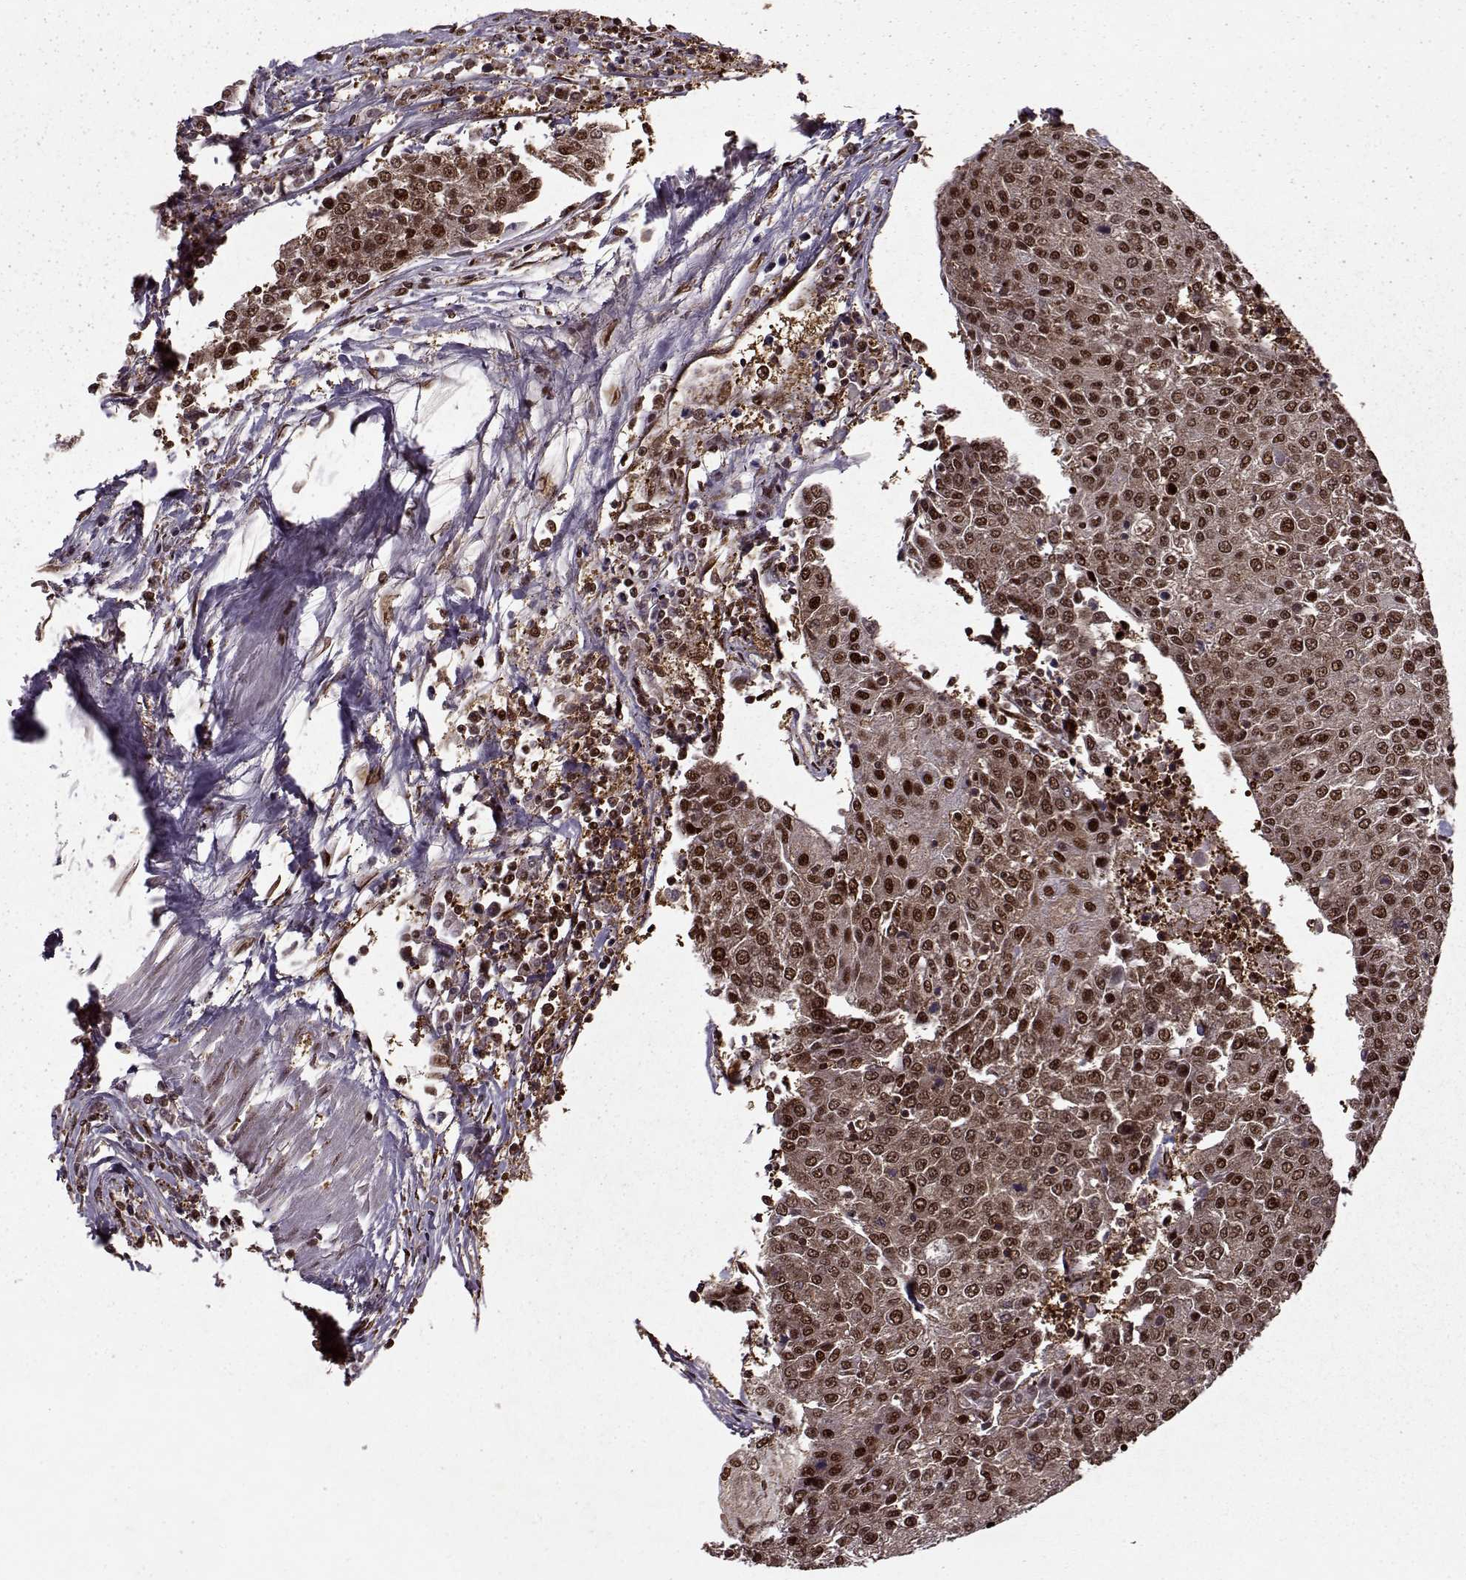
{"staining": {"intensity": "strong", "quantity": ">75%", "location": "cytoplasmic/membranous,nuclear"}, "tissue": "urothelial cancer", "cell_type": "Tumor cells", "image_type": "cancer", "snomed": [{"axis": "morphology", "description": "Urothelial carcinoma, High grade"}, {"axis": "topography", "description": "Urinary bladder"}], "caption": "Urothelial cancer was stained to show a protein in brown. There is high levels of strong cytoplasmic/membranous and nuclear expression in about >75% of tumor cells.", "gene": "PSMA7", "patient": {"sex": "female", "age": 85}}